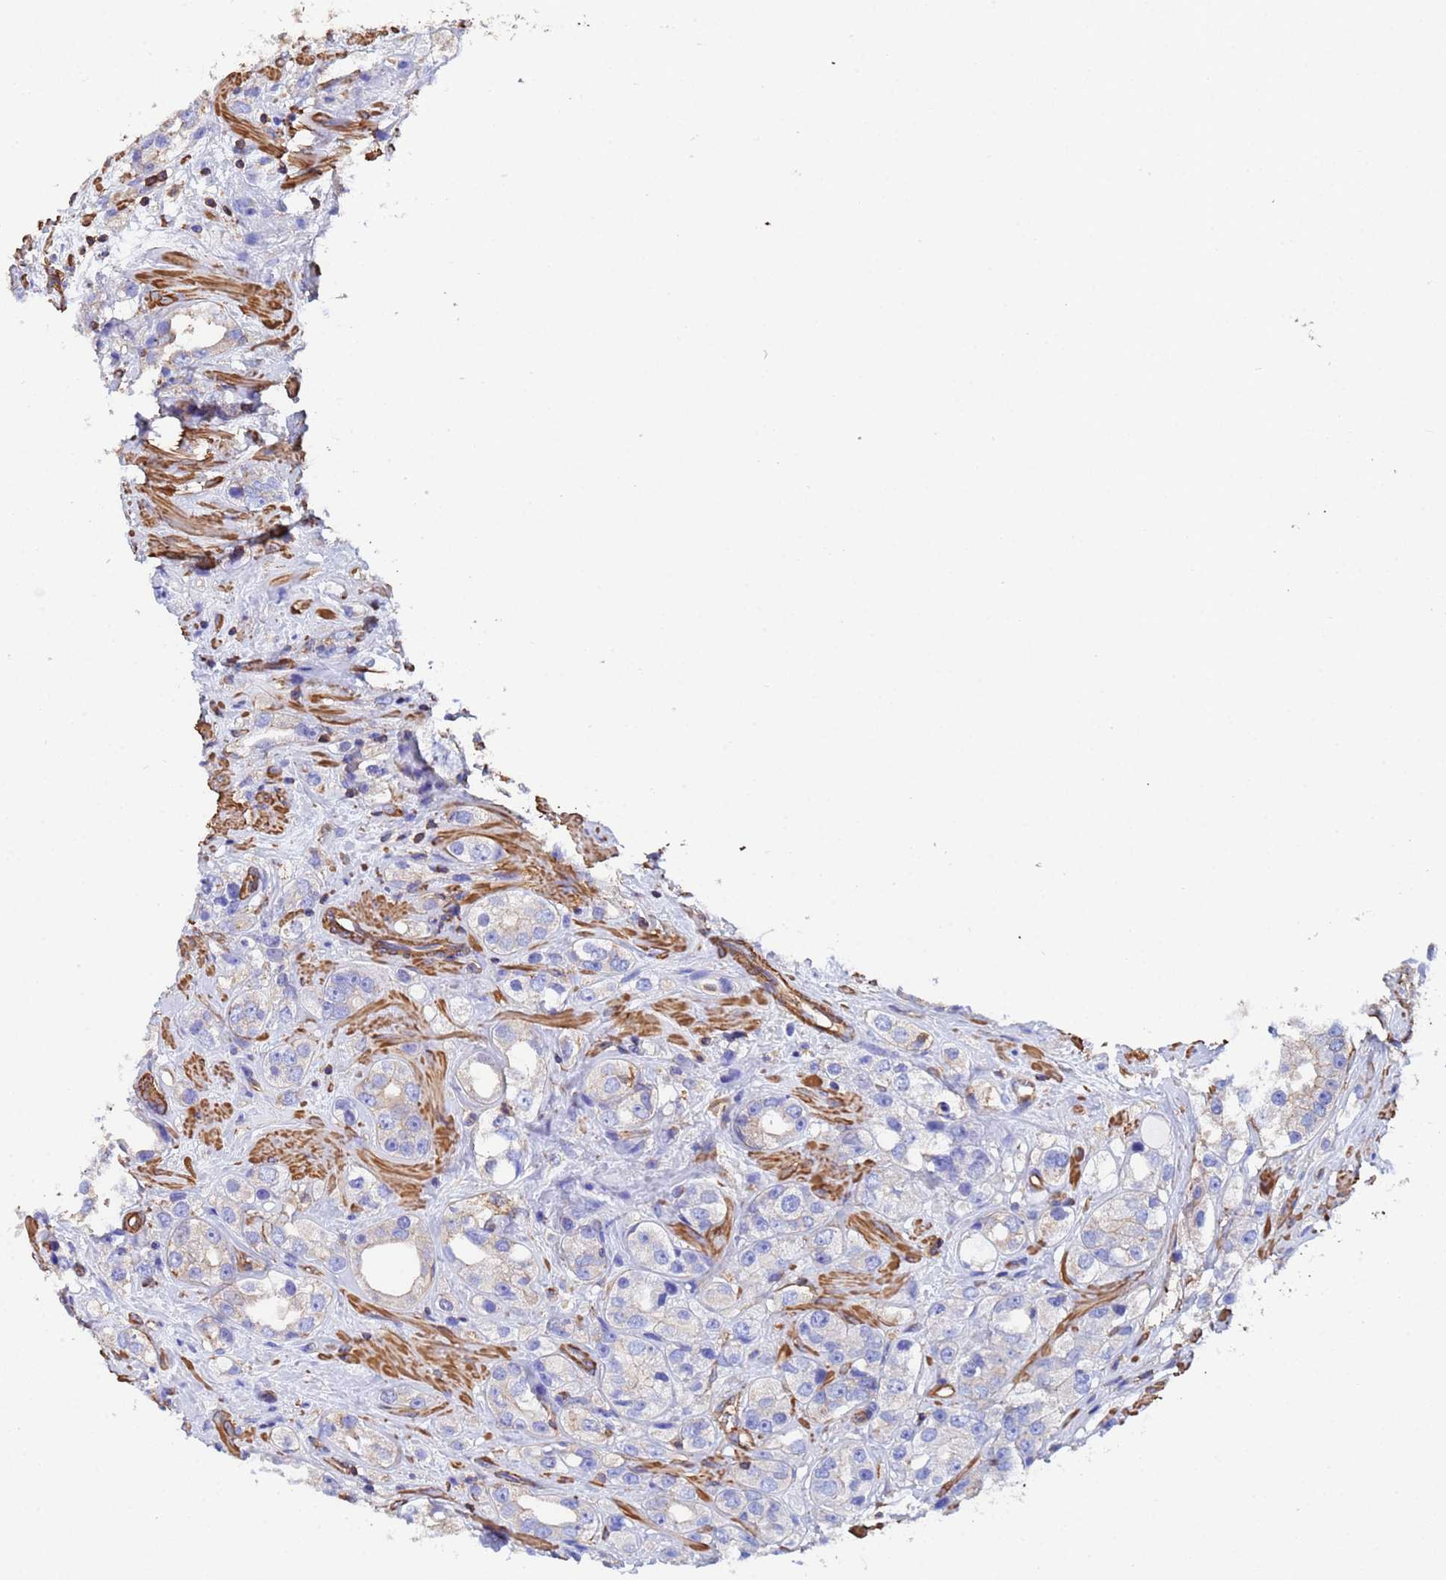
{"staining": {"intensity": "negative", "quantity": "none", "location": "none"}, "tissue": "prostate cancer", "cell_type": "Tumor cells", "image_type": "cancer", "snomed": [{"axis": "morphology", "description": "Adenocarcinoma, NOS"}, {"axis": "topography", "description": "Prostate"}], "caption": "IHC of adenocarcinoma (prostate) exhibits no positivity in tumor cells. The staining is performed using DAB brown chromogen with nuclei counter-stained in using hematoxylin.", "gene": "MYL12A", "patient": {"sex": "male", "age": 79}}